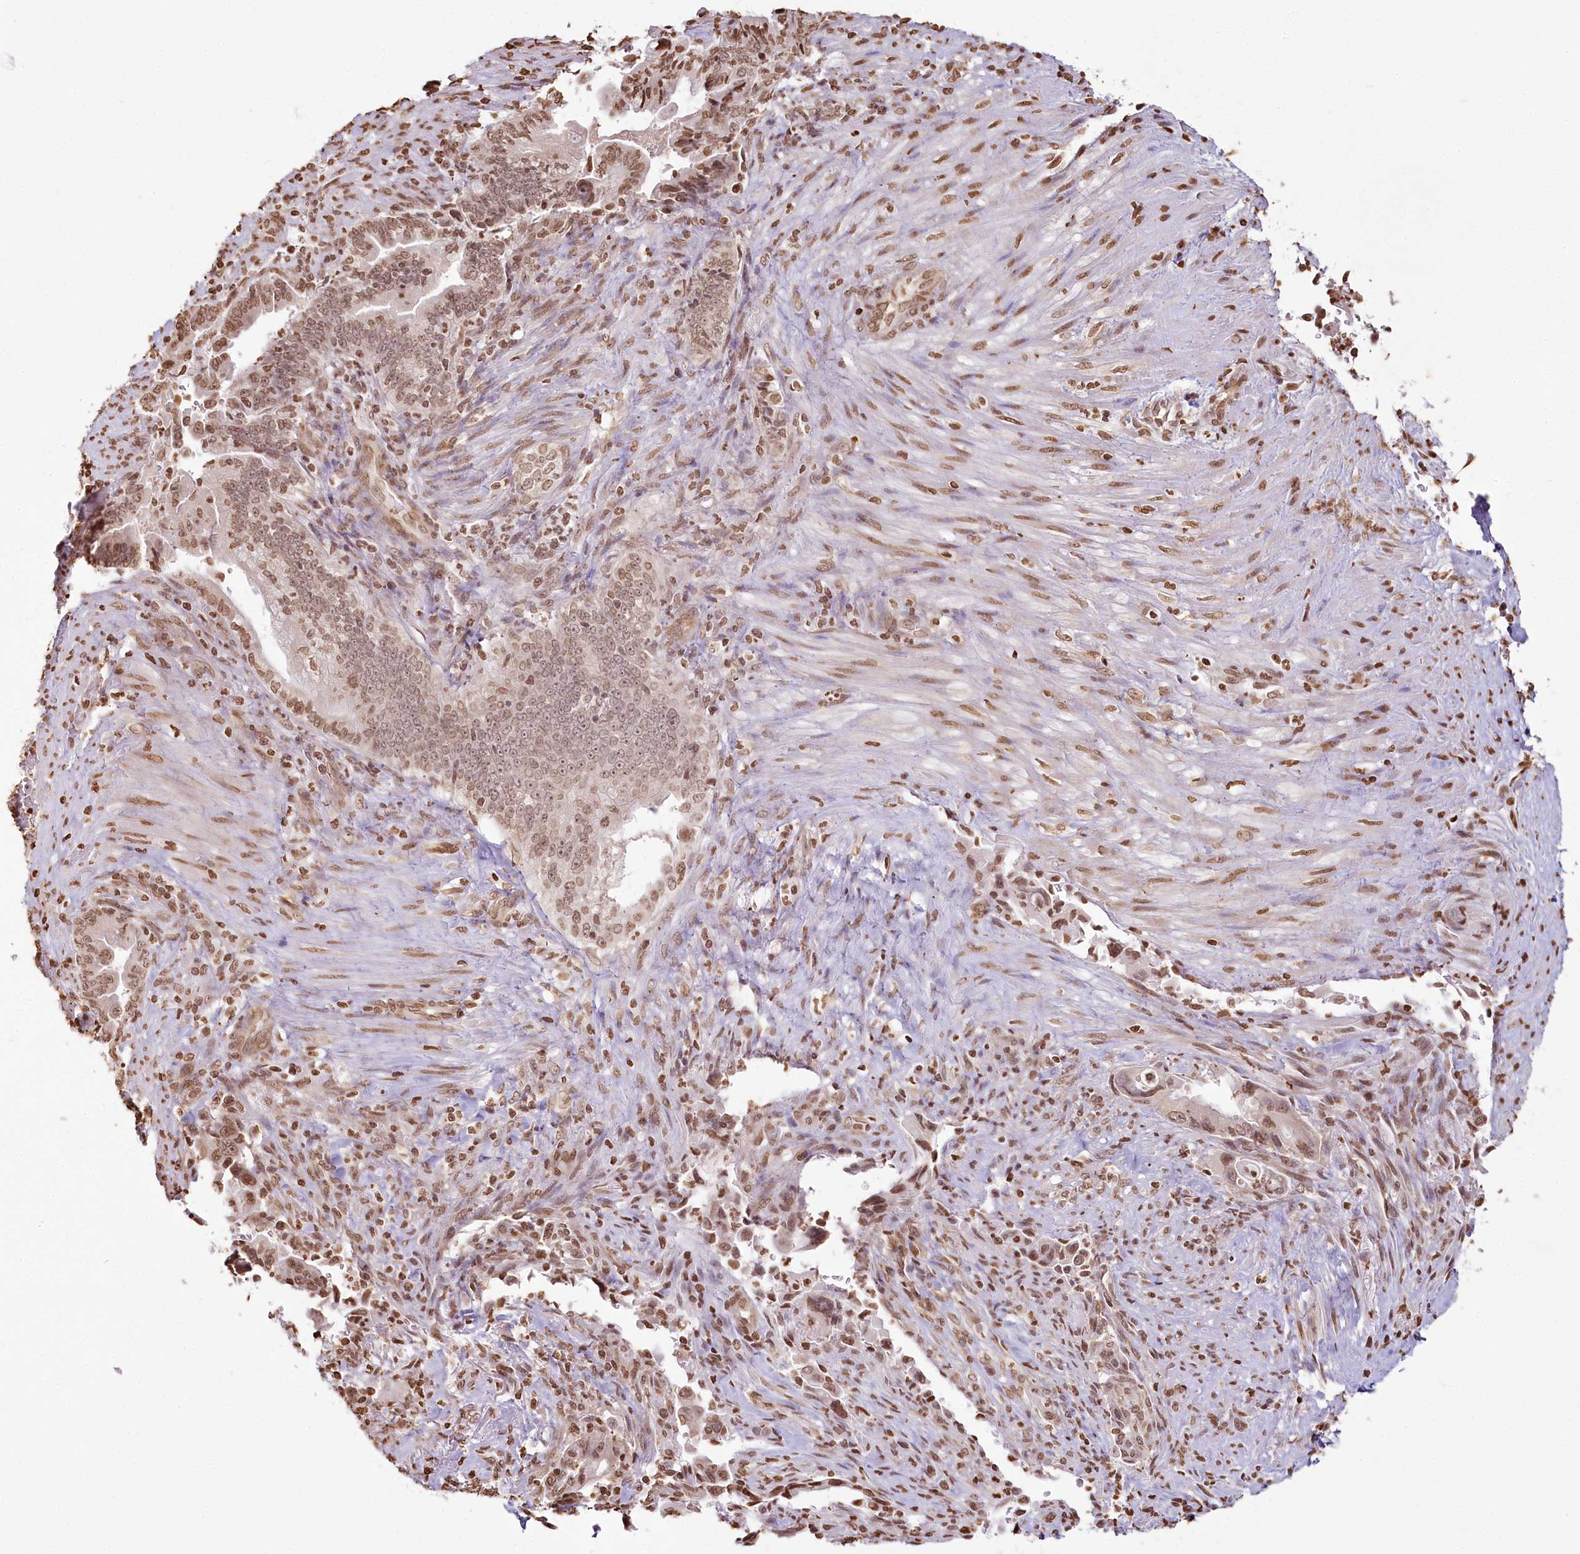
{"staining": {"intensity": "moderate", "quantity": ">75%", "location": "nuclear"}, "tissue": "pancreatic cancer", "cell_type": "Tumor cells", "image_type": "cancer", "snomed": [{"axis": "morphology", "description": "Adenocarcinoma, NOS"}, {"axis": "topography", "description": "Pancreas"}], "caption": "Tumor cells show medium levels of moderate nuclear expression in about >75% of cells in pancreatic cancer (adenocarcinoma).", "gene": "FAM13A", "patient": {"sex": "male", "age": 70}}